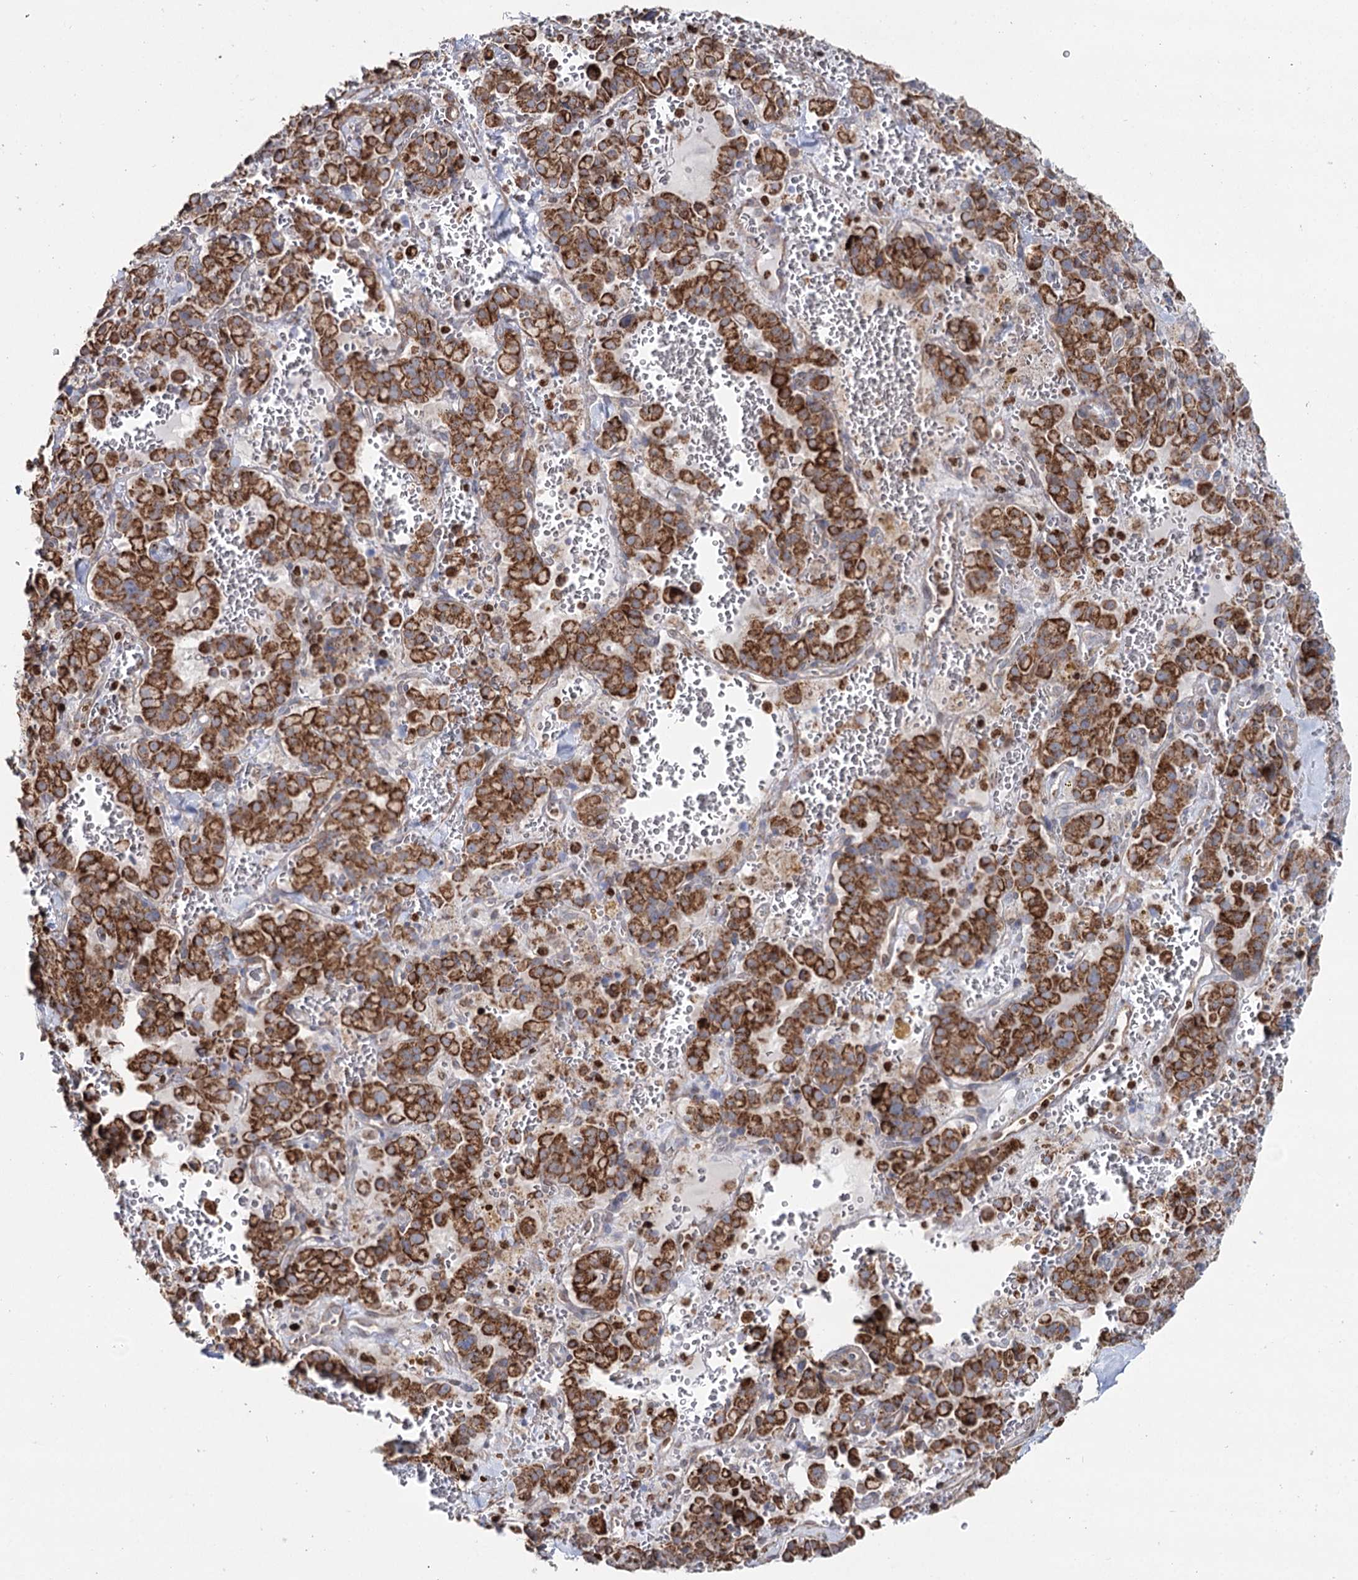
{"staining": {"intensity": "strong", "quantity": ">75%", "location": "cytoplasmic/membranous"}, "tissue": "pancreatic cancer", "cell_type": "Tumor cells", "image_type": "cancer", "snomed": [{"axis": "morphology", "description": "Adenocarcinoma, NOS"}, {"axis": "topography", "description": "Pancreas"}], "caption": "This is a photomicrograph of IHC staining of pancreatic adenocarcinoma, which shows strong expression in the cytoplasmic/membranous of tumor cells.", "gene": "PDHX", "patient": {"sex": "male", "age": 65}}